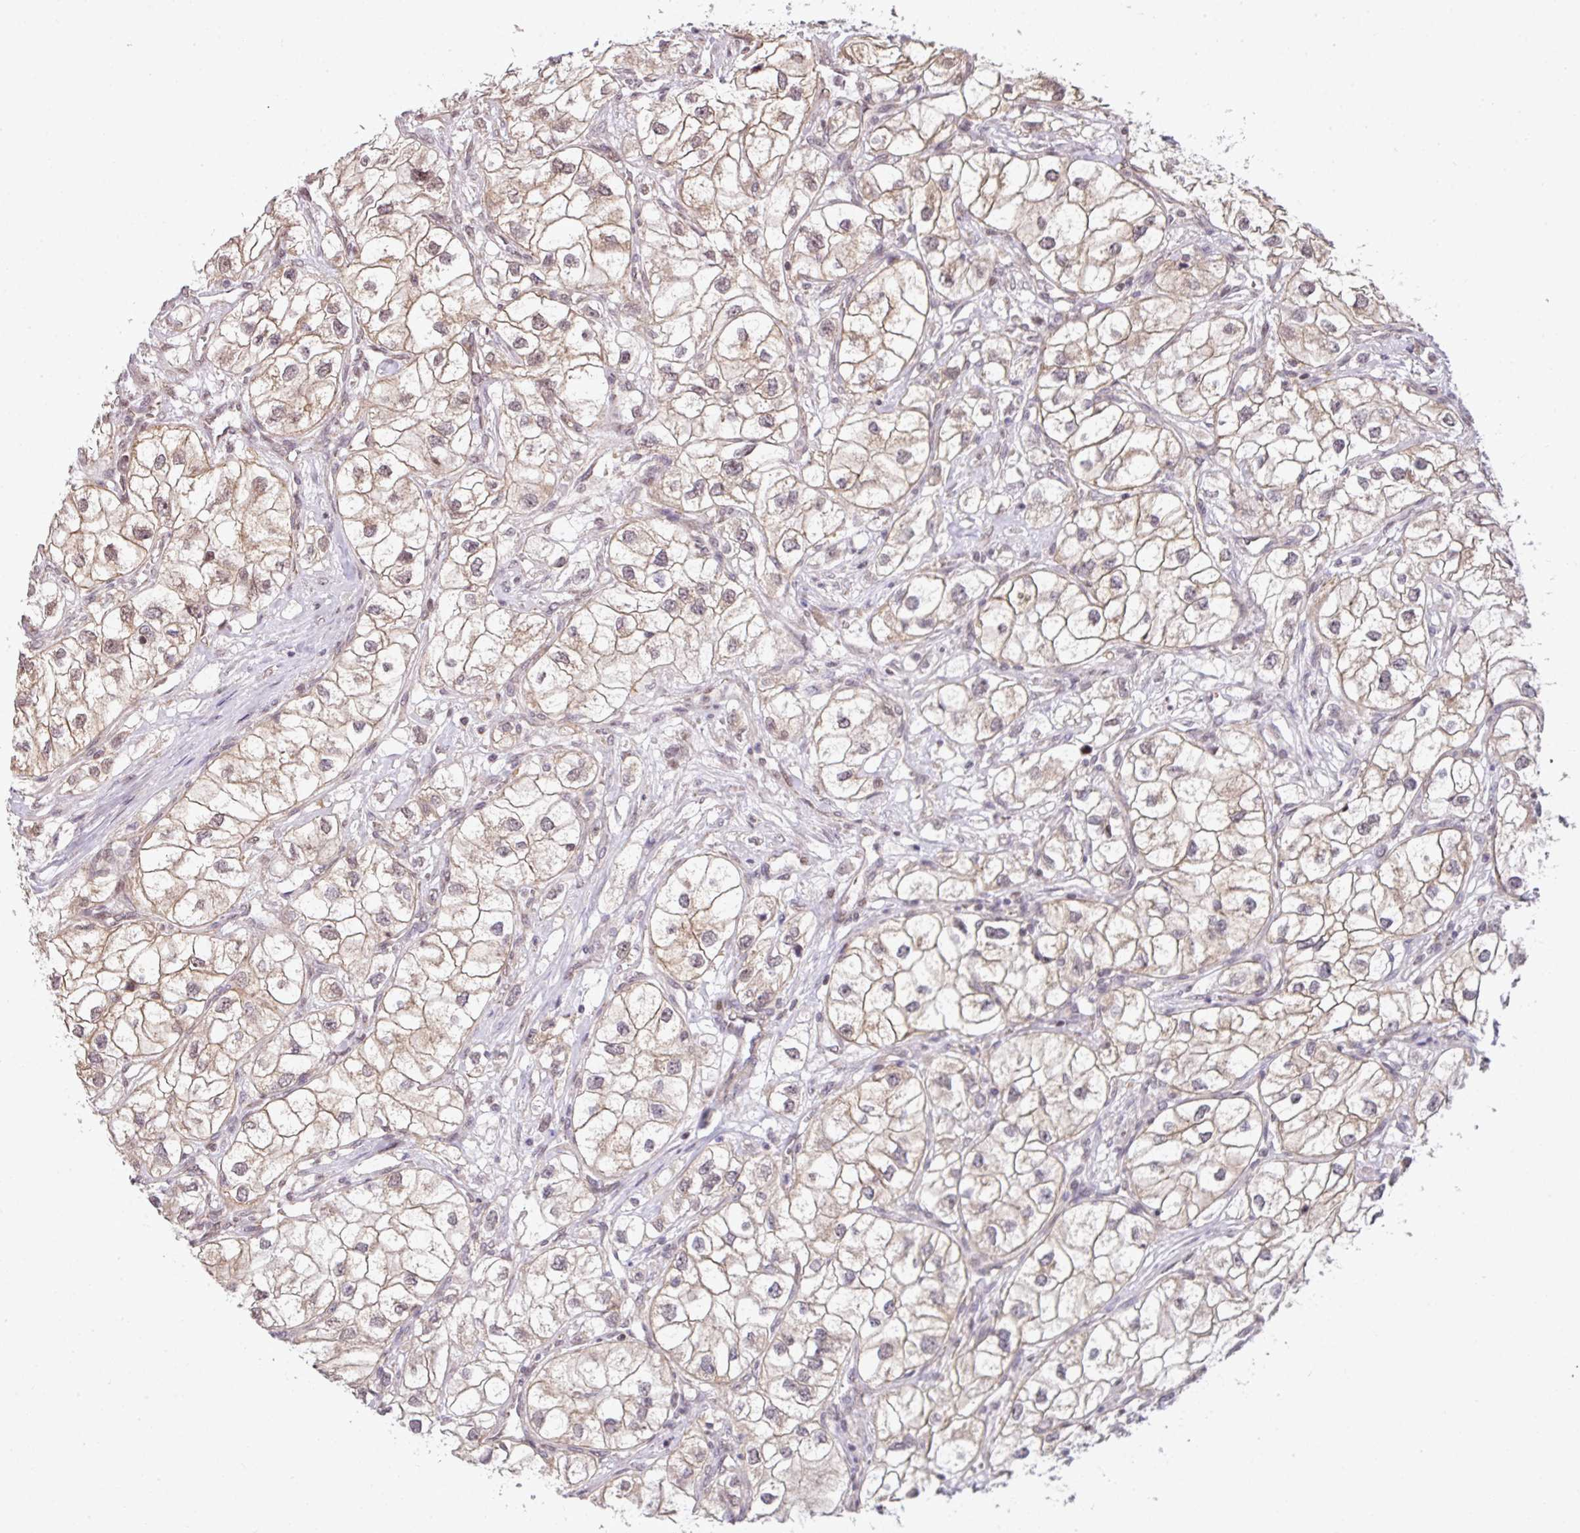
{"staining": {"intensity": "weak", "quantity": "25%-75%", "location": "cytoplasmic/membranous,nuclear"}, "tissue": "renal cancer", "cell_type": "Tumor cells", "image_type": "cancer", "snomed": [{"axis": "morphology", "description": "Adenocarcinoma, NOS"}, {"axis": "topography", "description": "Kidney"}], "caption": "Brown immunohistochemical staining in human renal cancer shows weak cytoplasmic/membranous and nuclear staining in approximately 25%-75% of tumor cells.", "gene": "PLK1", "patient": {"sex": "male", "age": 59}}